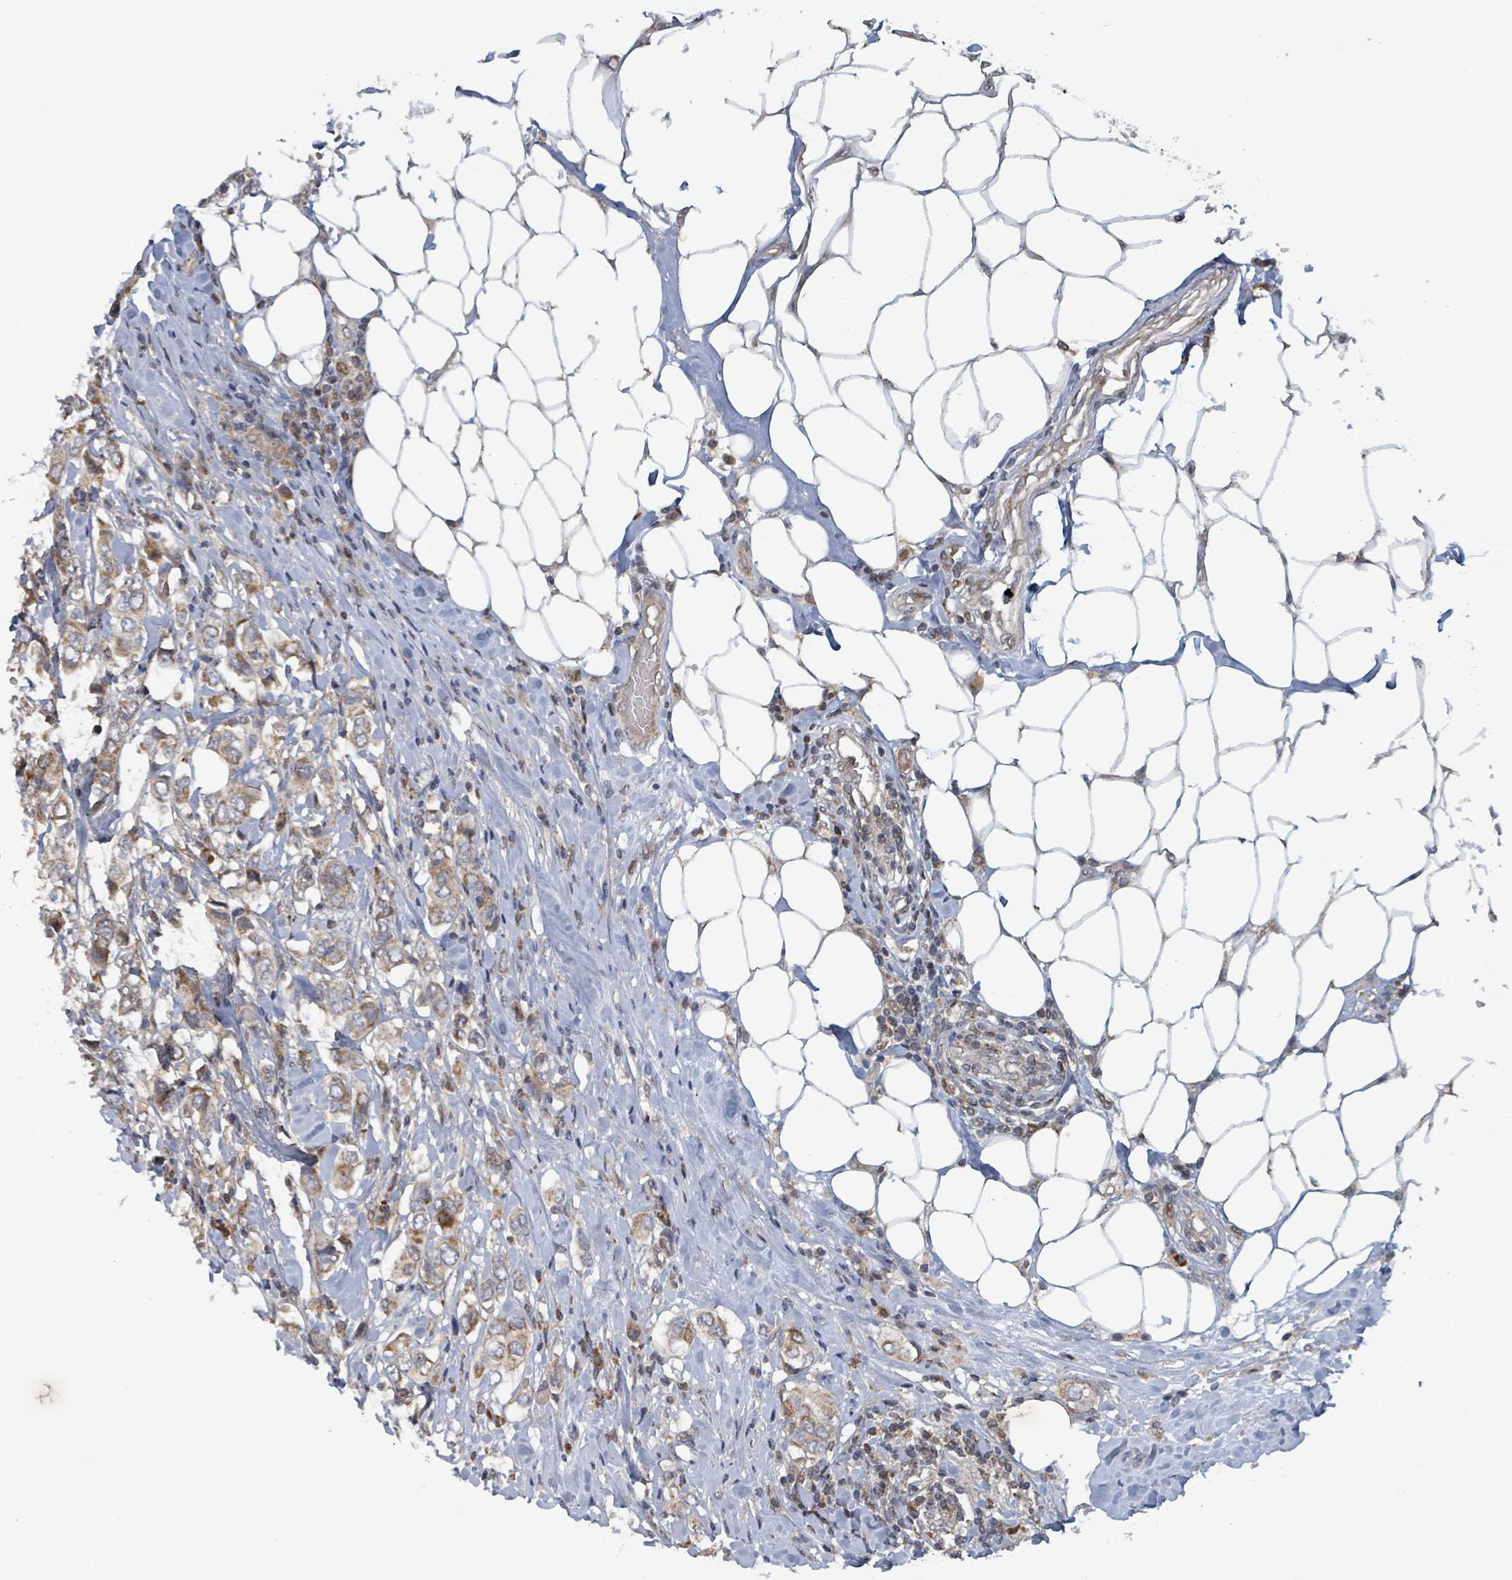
{"staining": {"intensity": "moderate", "quantity": "25%-75%", "location": "cytoplasmic/membranous"}, "tissue": "breast cancer", "cell_type": "Tumor cells", "image_type": "cancer", "snomed": [{"axis": "morphology", "description": "Lobular carcinoma"}, {"axis": "topography", "description": "Breast"}], "caption": "About 25%-75% of tumor cells in breast cancer (lobular carcinoma) demonstrate moderate cytoplasmic/membranous protein positivity as visualized by brown immunohistochemical staining.", "gene": "HIVEP1", "patient": {"sex": "female", "age": 51}}